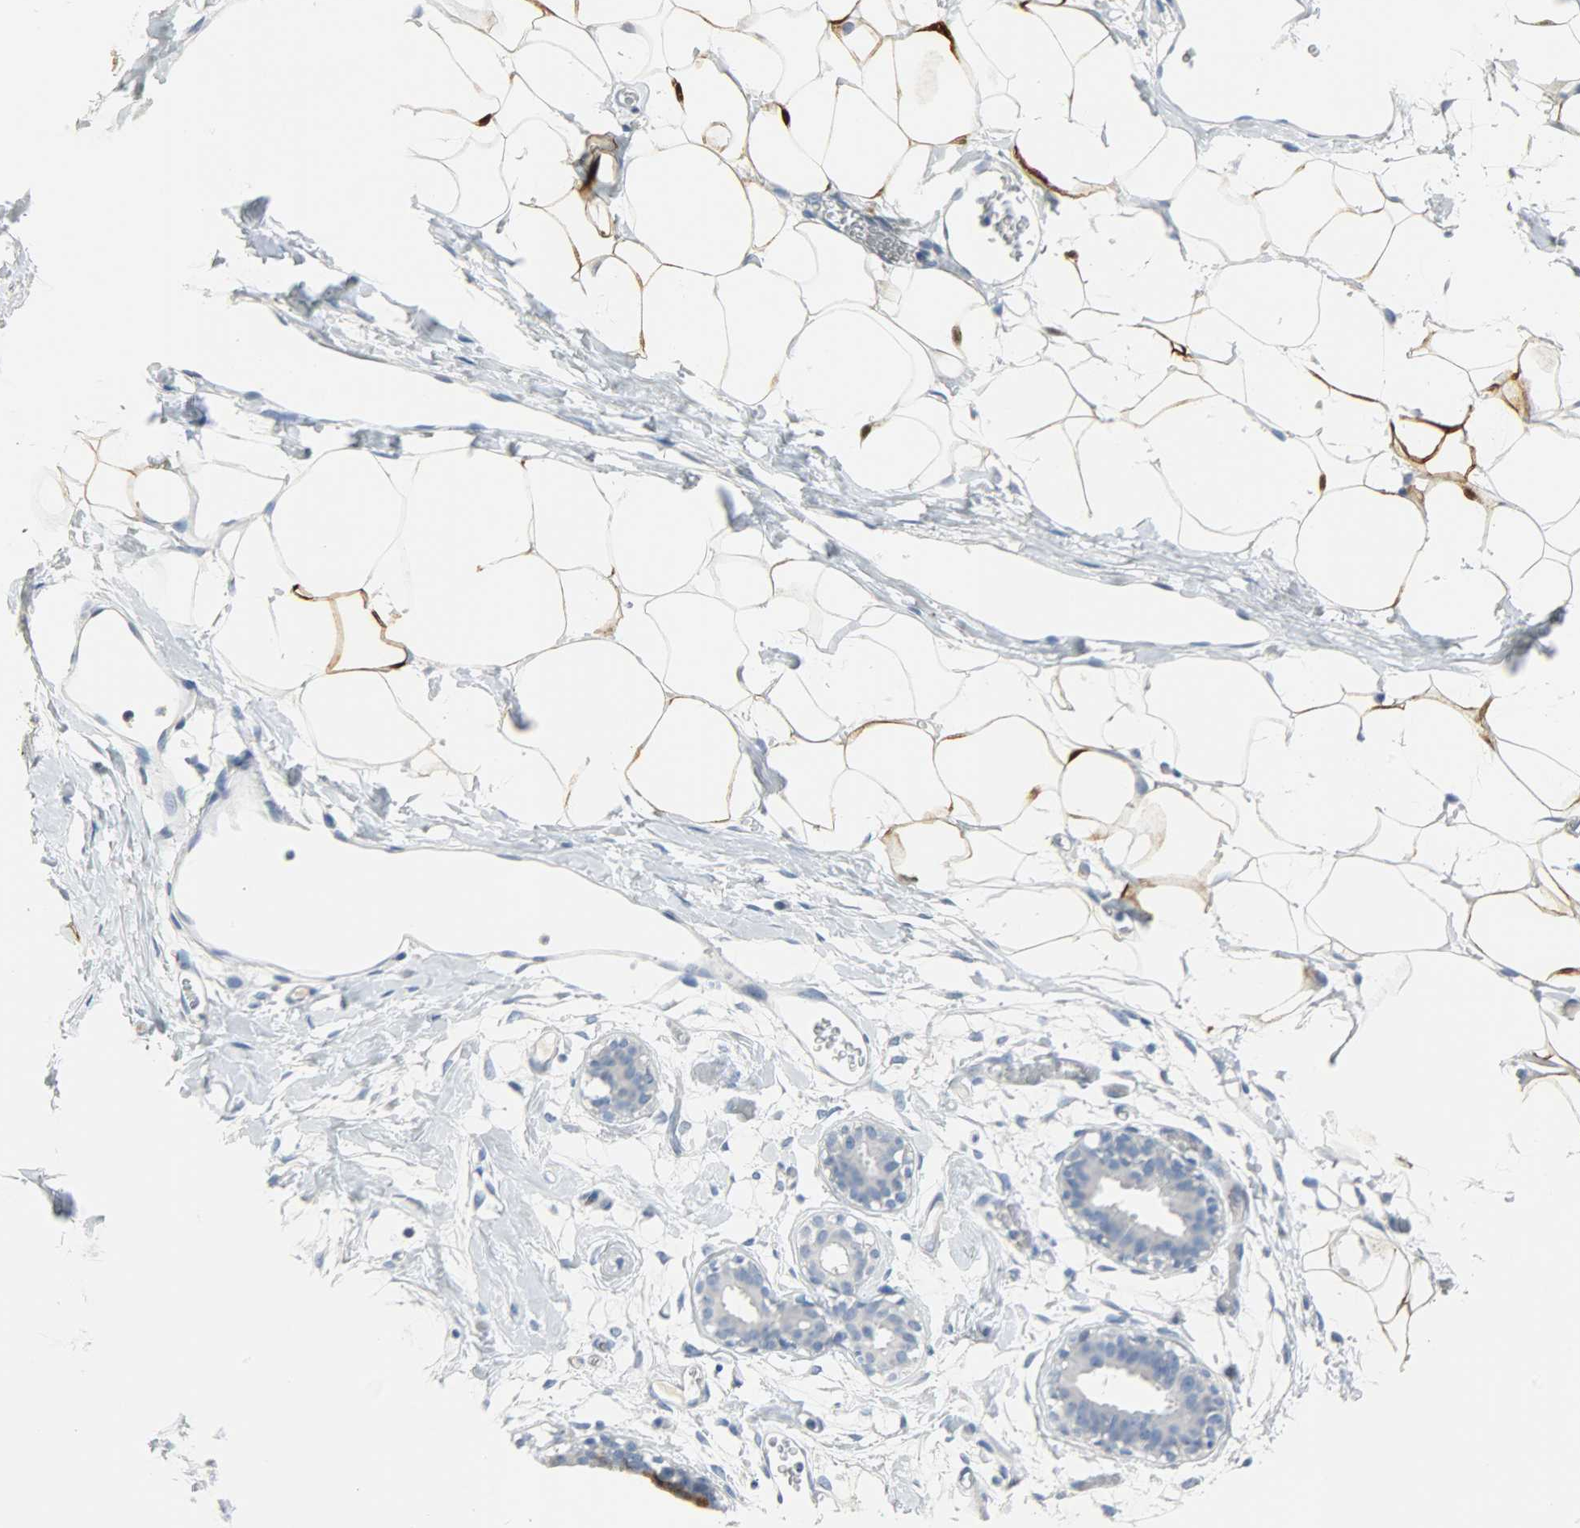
{"staining": {"intensity": "strong", "quantity": ">75%", "location": "cytoplasmic/membranous,nuclear"}, "tissue": "adipose tissue", "cell_type": "Adipocytes", "image_type": "normal", "snomed": [{"axis": "morphology", "description": "Normal tissue, NOS"}, {"axis": "topography", "description": "Breast"}, {"axis": "topography", "description": "Soft tissue"}], "caption": "Protein analysis of normal adipose tissue demonstrates strong cytoplasmic/membranous,nuclear positivity in about >75% of adipocytes.", "gene": "CA3", "patient": {"sex": "female", "age": 25}}